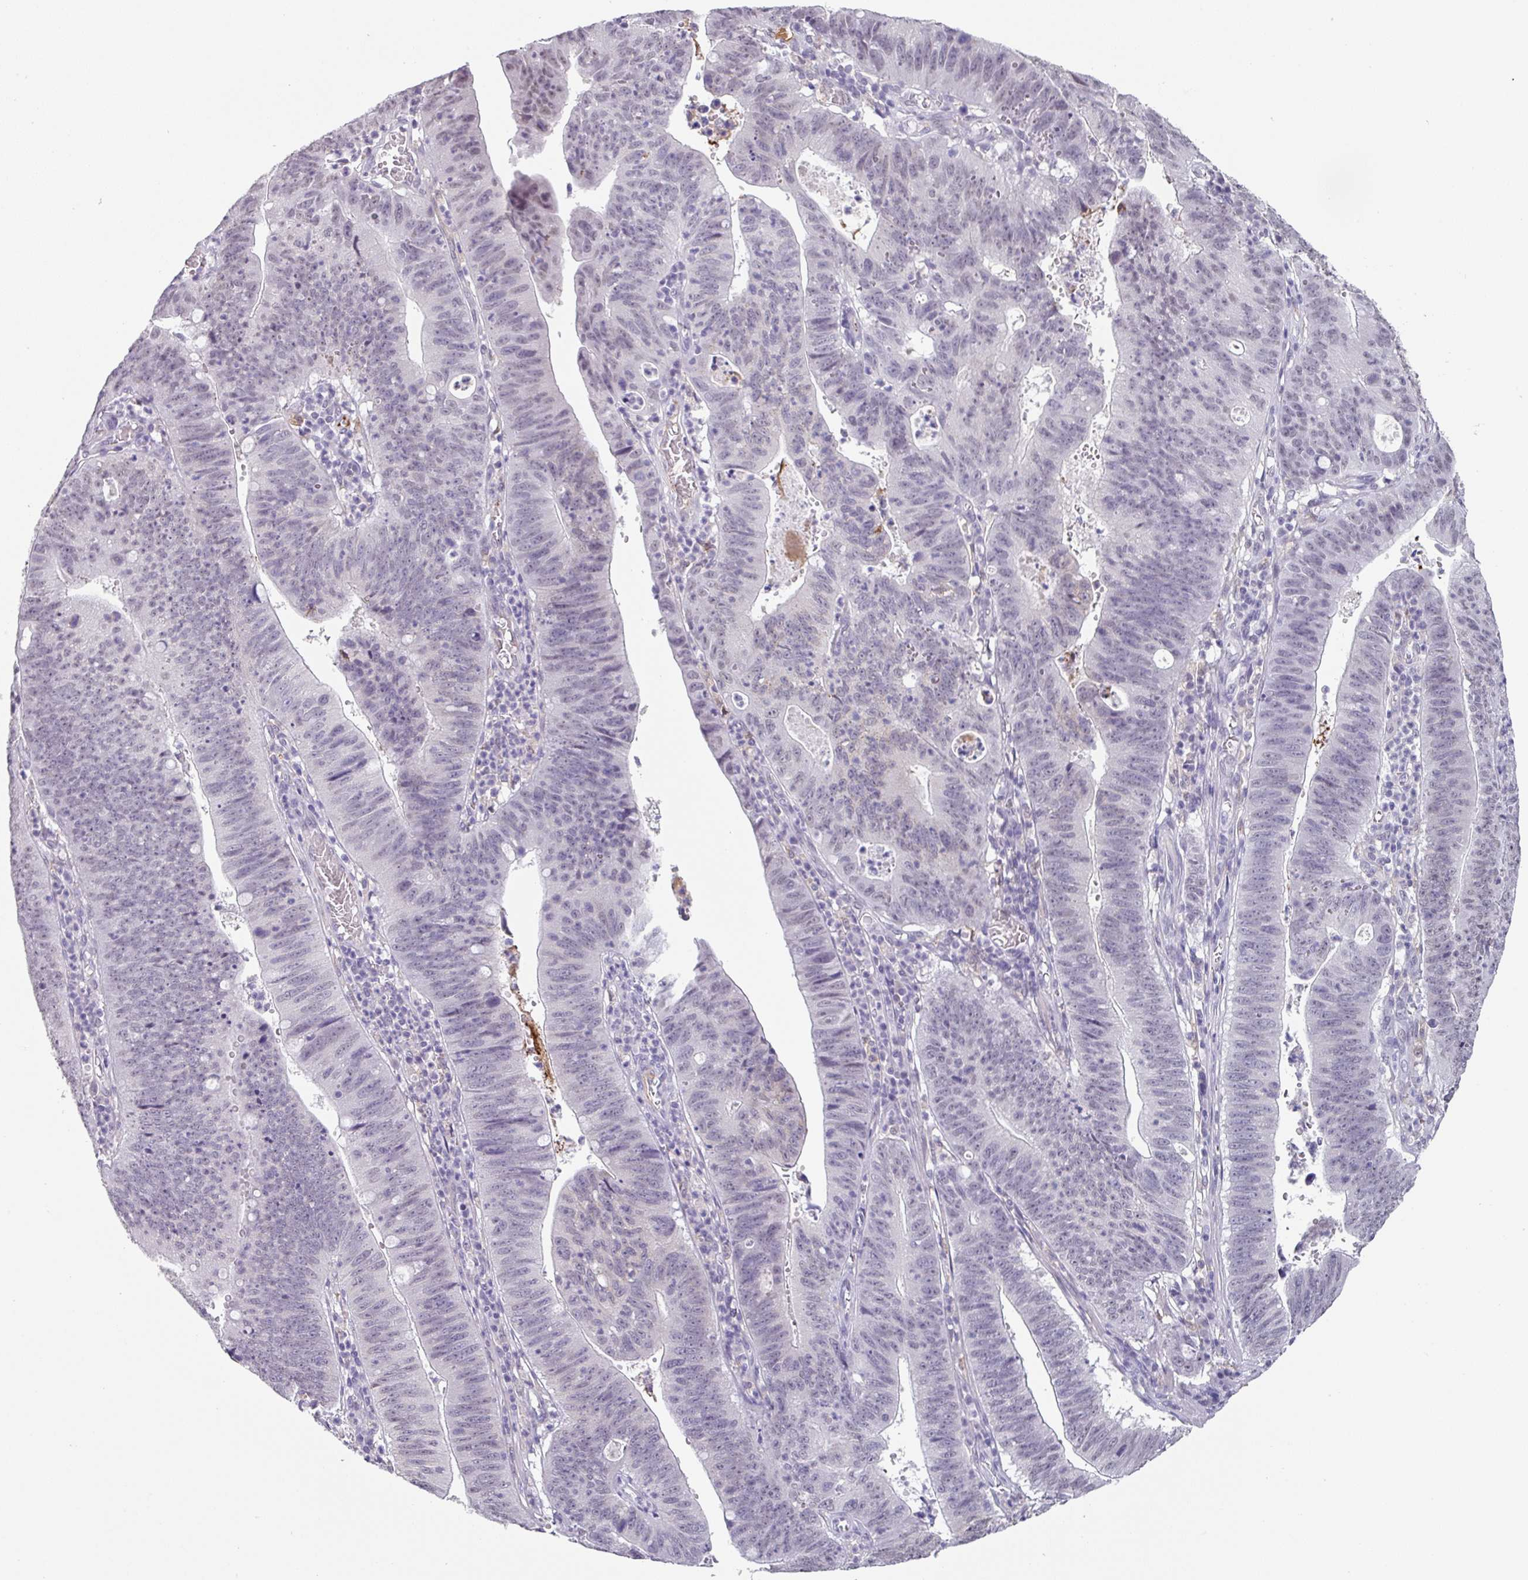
{"staining": {"intensity": "weak", "quantity": "<25%", "location": "cytoplasmic/membranous"}, "tissue": "stomach cancer", "cell_type": "Tumor cells", "image_type": "cancer", "snomed": [{"axis": "morphology", "description": "Adenocarcinoma, NOS"}, {"axis": "topography", "description": "Stomach"}], "caption": "DAB immunohistochemical staining of stomach cancer demonstrates no significant staining in tumor cells.", "gene": "C1QB", "patient": {"sex": "male", "age": 59}}